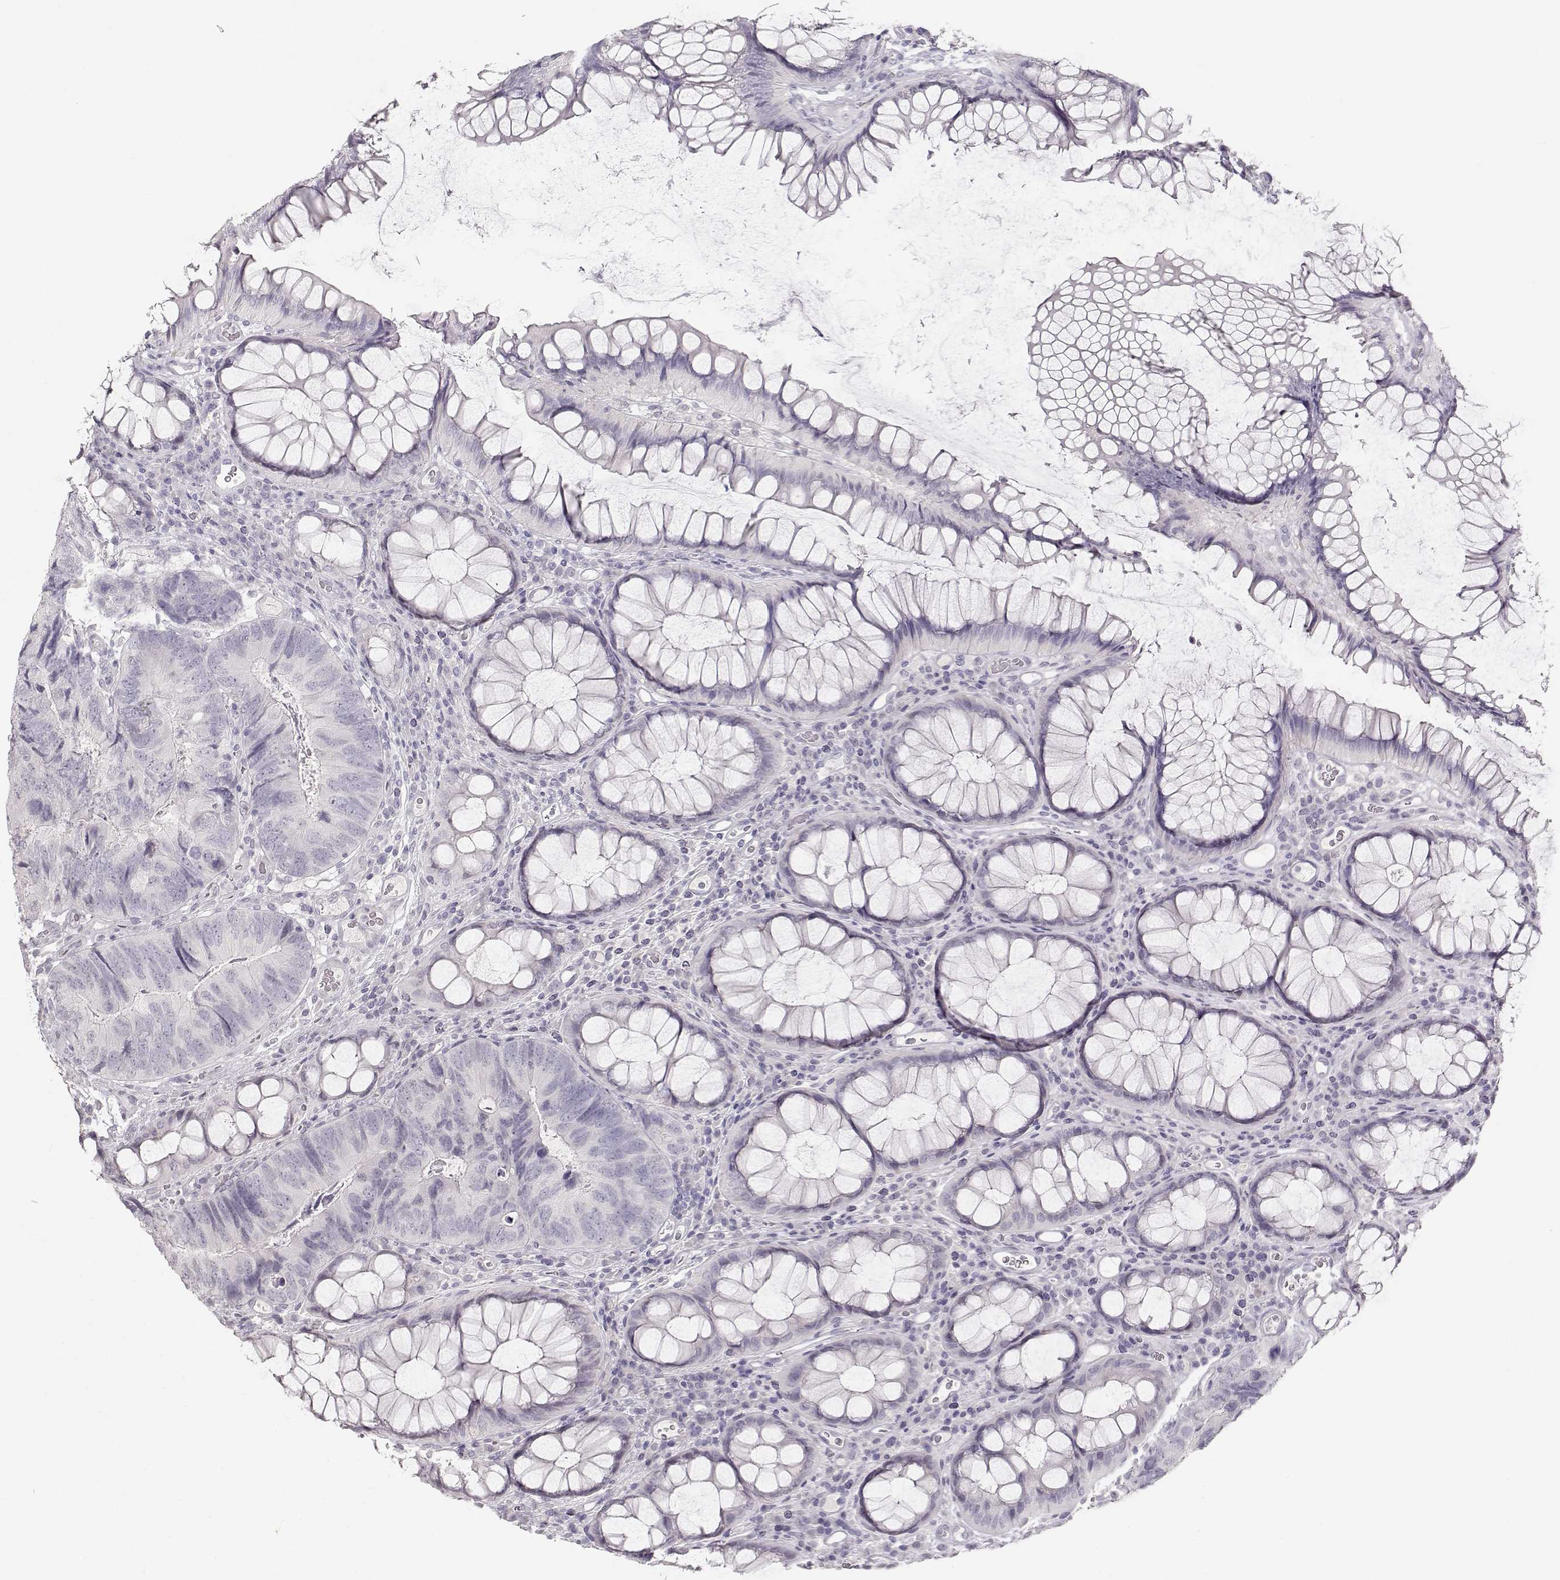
{"staining": {"intensity": "negative", "quantity": "none", "location": "none"}, "tissue": "colorectal cancer", "cell_type": "Tumor cells", "image_type": "cancer", "snomed": [{"axis": "morphology", "description": "Adenocarcinoma, NOS"}, {"axis": "topography", "description": "Colon"}], "caption": "The micrograph demonstrates no staining of tumor cells in colorectal cancer (adenocarcinoma).", "gene": "TKTL1", "patient": {"sex": "female", "age": 67}}